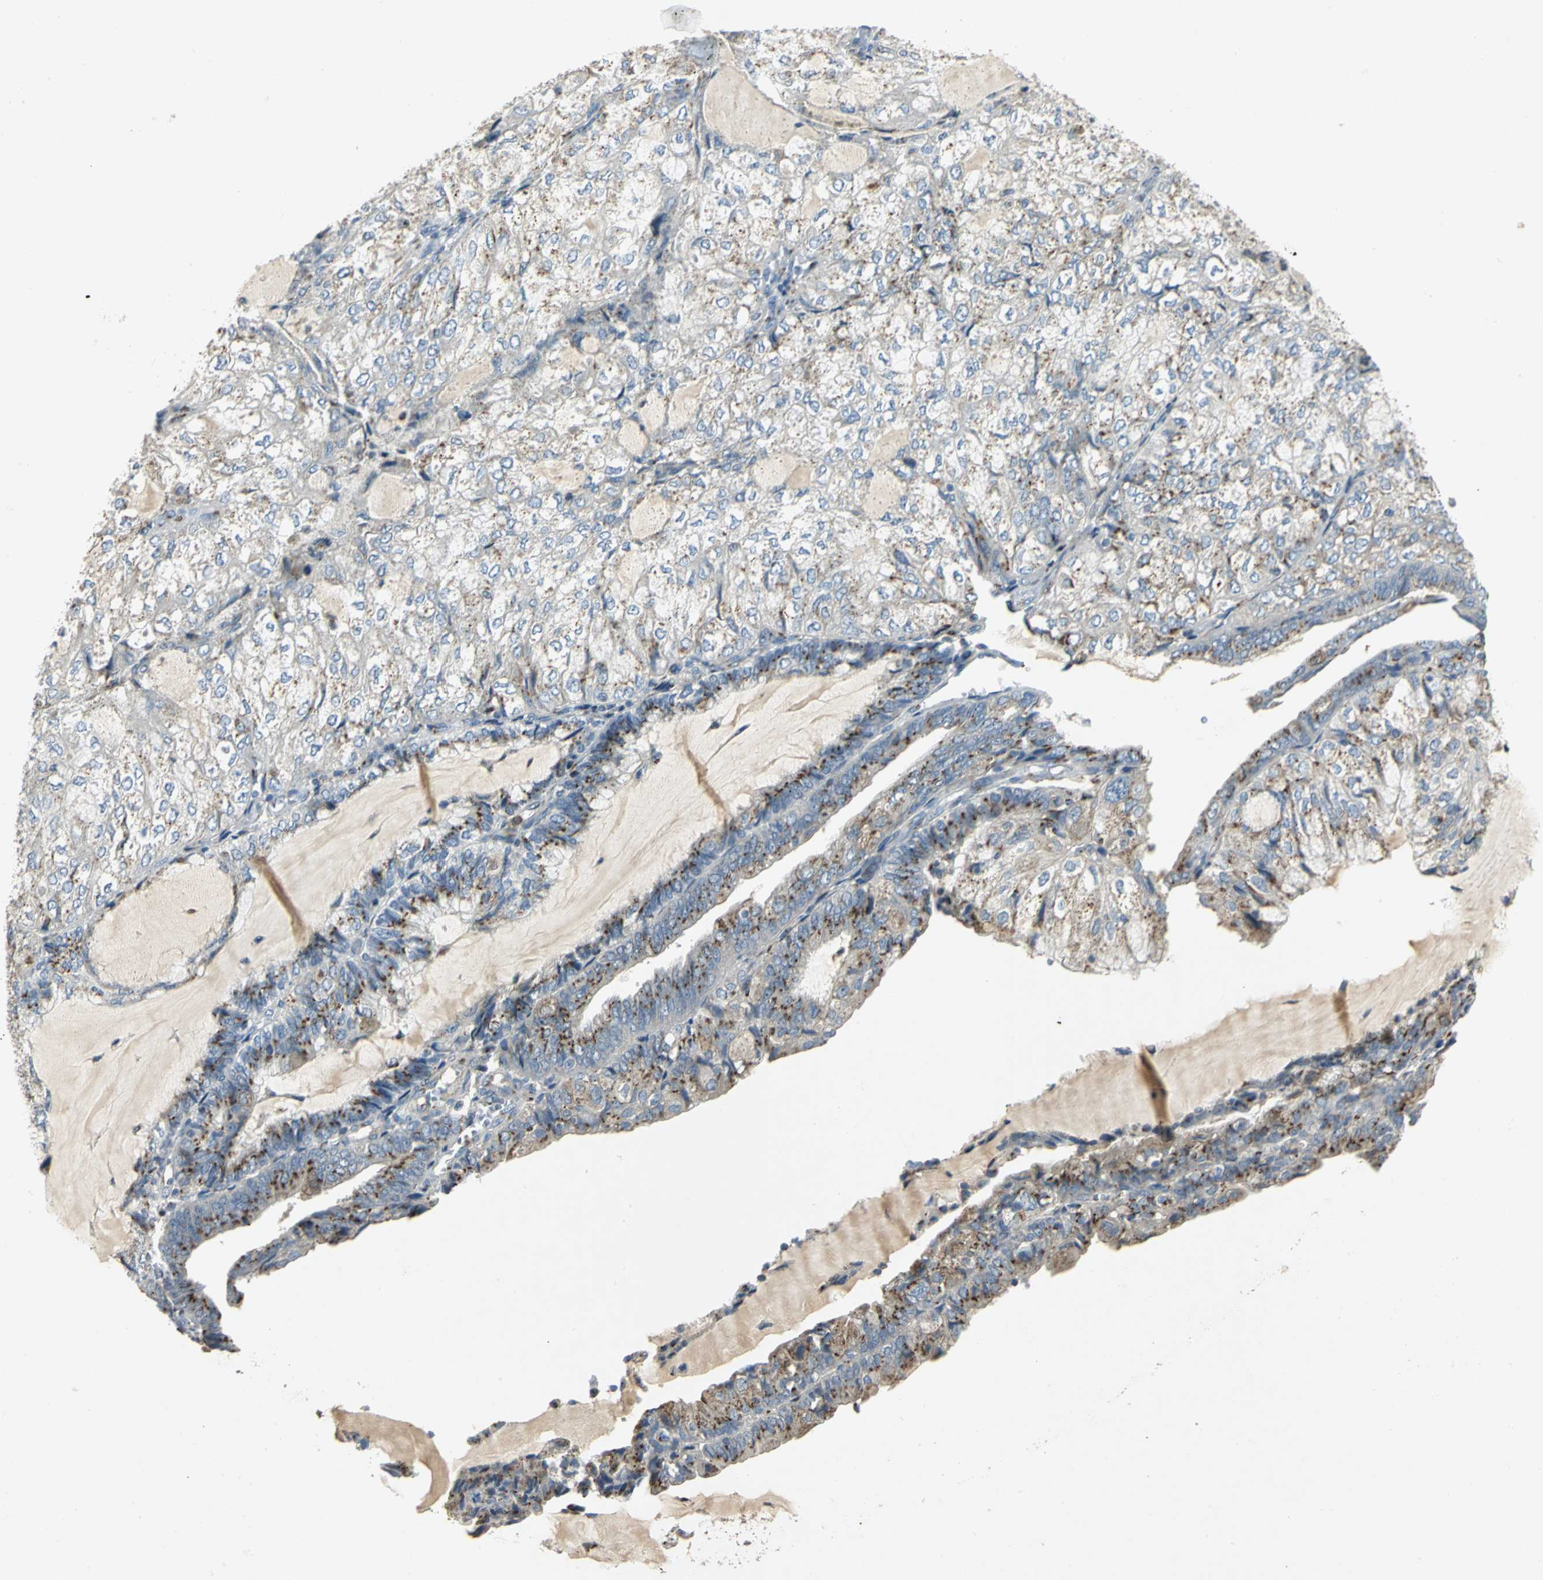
{"staining": {"intensity": "moderate", "quantity": "25%-75%", "location": "cytoplasmic/membranous"}, "tissue": "endometrial cancer", "cell_type": "Tumor cells", "image_type": "cancer", "snomed": [{"axis": "morphology", "description": "Adenocarcinoma, NOS"}, {"axis": "topography", "description": "Endometrium"}], "caption": "This image exhibits immunohistochemistry staining of human endometrial cancer (adenocarcinoma), with medium moderate cytoplasmic/membranous positivity in approximately 25%-75% of tumor cells.", "gene": "TM9SF2", "patient": {"sex": "female", "age": 81}}